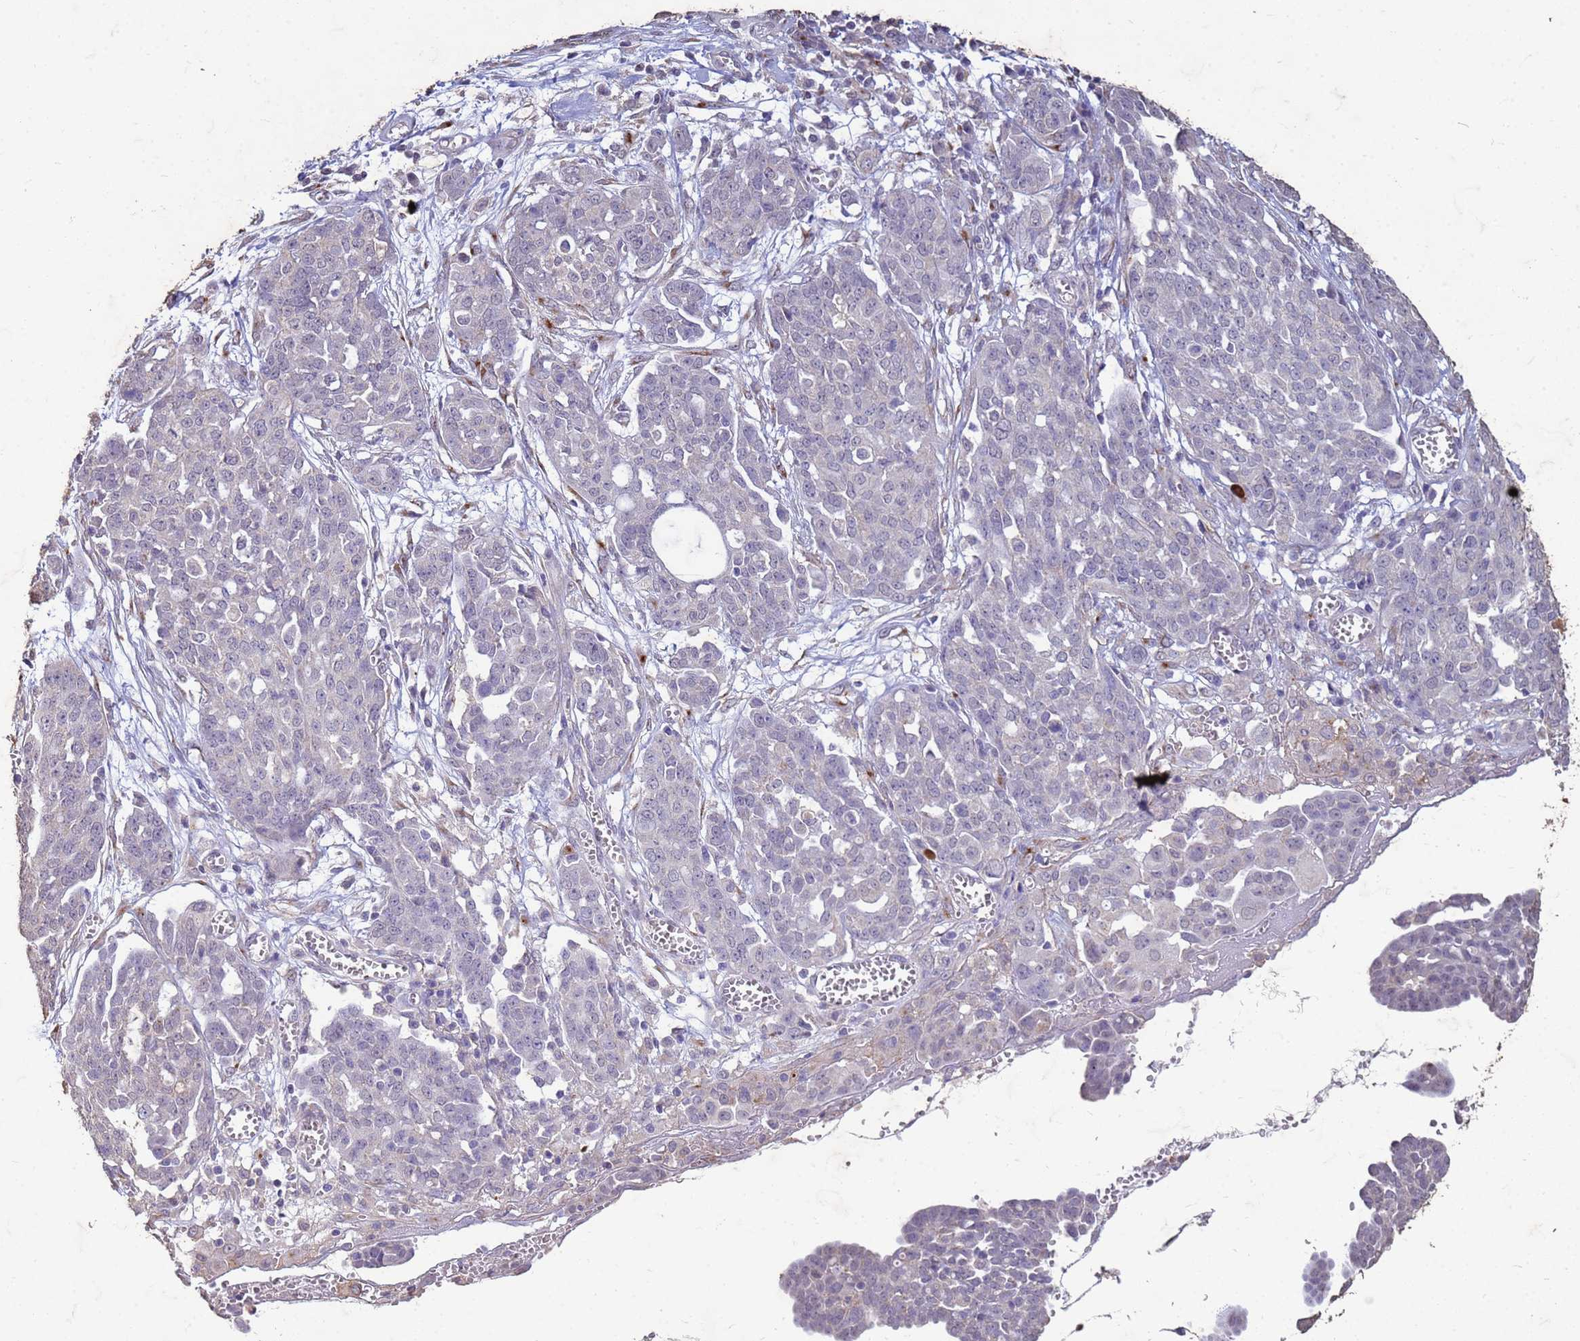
{"staining": {"intensity": "negative", "quantity": "none", "location": "none"}, "tissue": "ovarian cancer", "cell_type": "Tumor cells", "image_type": "cancer", "snomed": [{"axis": "morphology", "description": "Cystadenocarcinoma, serous, NOS"}, {"axis": "topography", "description": "Soft tissue"}, {"axis": "topography", "description": "Ovary"}], "caption": "DAB (3,3'-diaminobenzidine) immunohistochemical staining of ovarian cancer (serous cystadenocarcinoma) reveals no significant positivity in tumor cells.", "gene": "SLC25A15", "patient": {"sex": "female", "age": 57}}